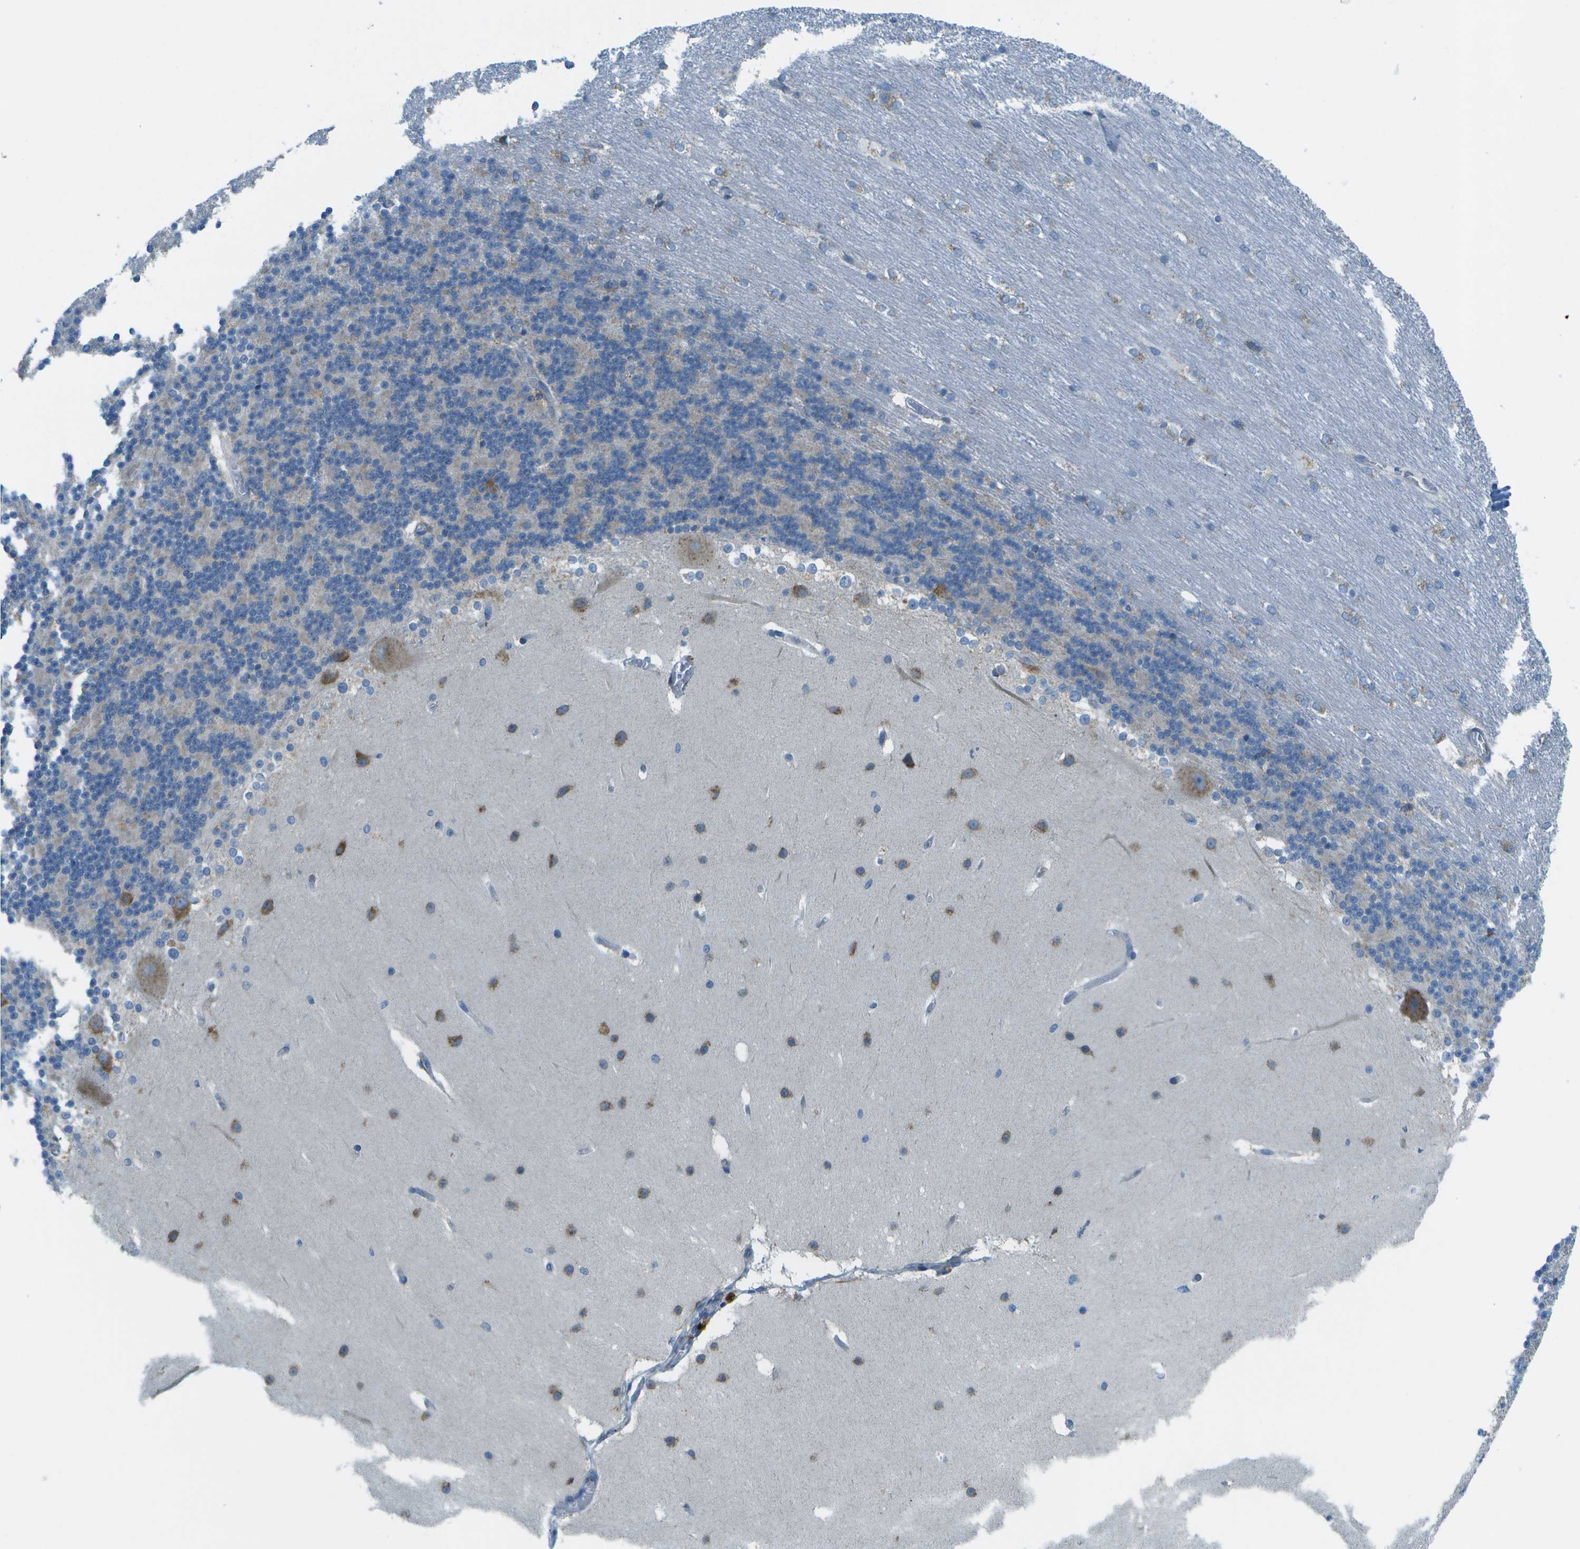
{"staining": {"intensity": "negative", "quantity": "none", "location": "none"}, "tissue": "cerebellum", "cell_type": "Cells in granular layer", "image_type": "normal", "snomed": [{"axis": "morphology", "description": "Normal tissue, NOS"}, {"axis": "topography", "description": "Cerebellum"}], "caption": "IHC photomicrograph of normal human cerebellum stained for a protein (brown), which shows no positivity in cells in granular layer. (Brightfield microscopy of DAB immunohistochemistry (IHC) at high magnification).", "gene": "KCTD3", "patient": {"sex": "female", "age": 19}}